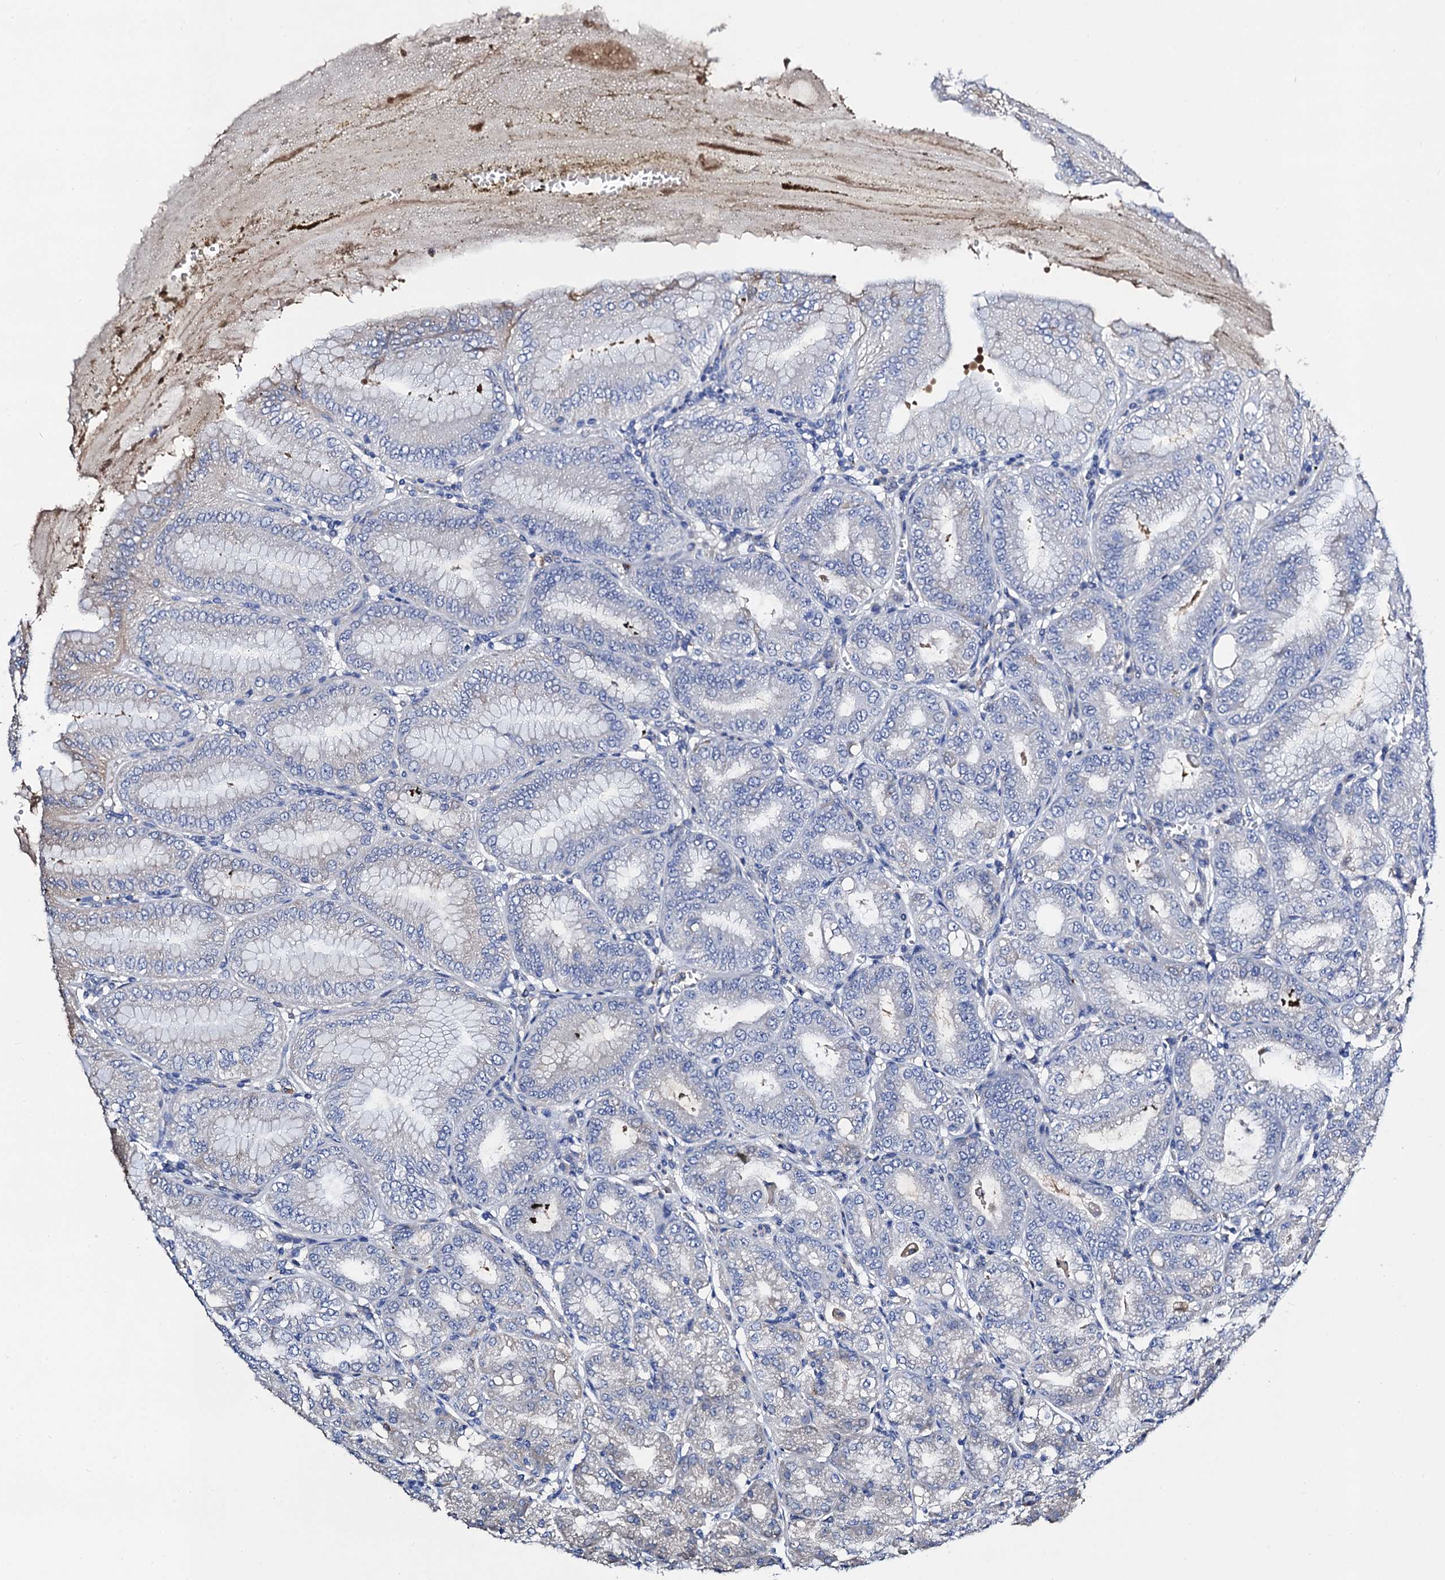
{"staining": {"intensity": "moderate", "quantity": "<25%", "location": "cytoplasmic/membranous"}, "tissue": "stomach", "cell_type": "Glandular cells", "image_type": "normal", "snomed": [{"axis": "morphology", "description": "Normal tissue, NOS"}, {"axis": "topography", "description": "Stomach, lower"}], "caption": "Stomach was stained to show a protein in brown. There is low levels of moderate cytoplasmic/membranous positivity in about <25% of glandular cells.", "gene": "FREM3", "patient": {"sex": "male", "age": 71}}